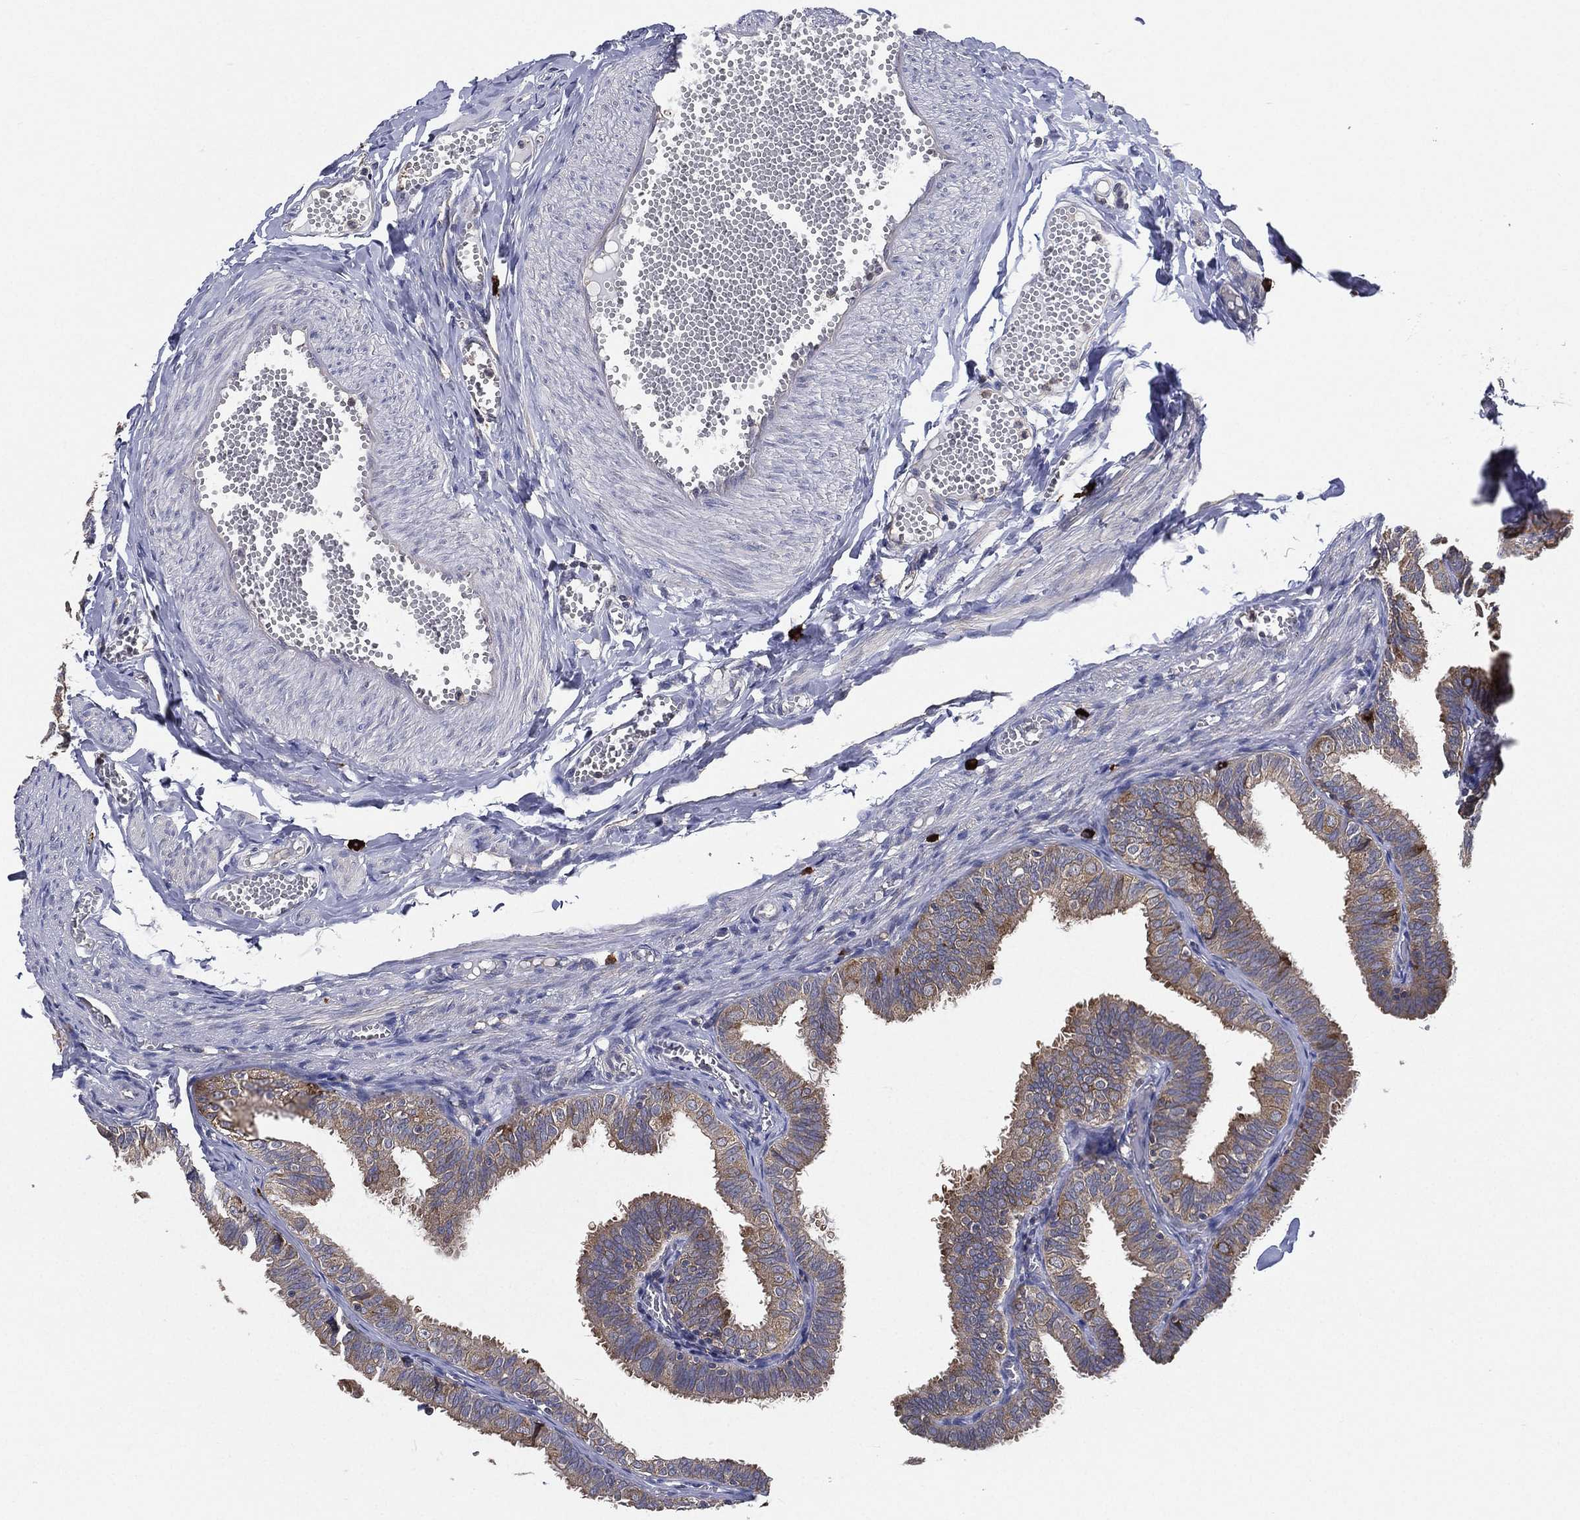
{"staining": {"intensity": "weak", "quantity": ">75%", "location": "cytoplasmic/membranous"}, "tissue": "fallopian tube", "cell_type": "Glandular cells", "image_type": "normal", "snomed": [{"axis": "morphology", "description": "Normal tissue, NOS"}, {"axis": "topography", "description": "Fallopian tube"}], "caption": "An image of human fallopian tube stained for a protein demonstrates weak cytoplasmic/membranous brown staining in glandular cells. (brown staining indicates protein expression, while blue staining denotes nuclei).", "gene": "SMPD3", "patient": {"sex": "female", "age": 25}}